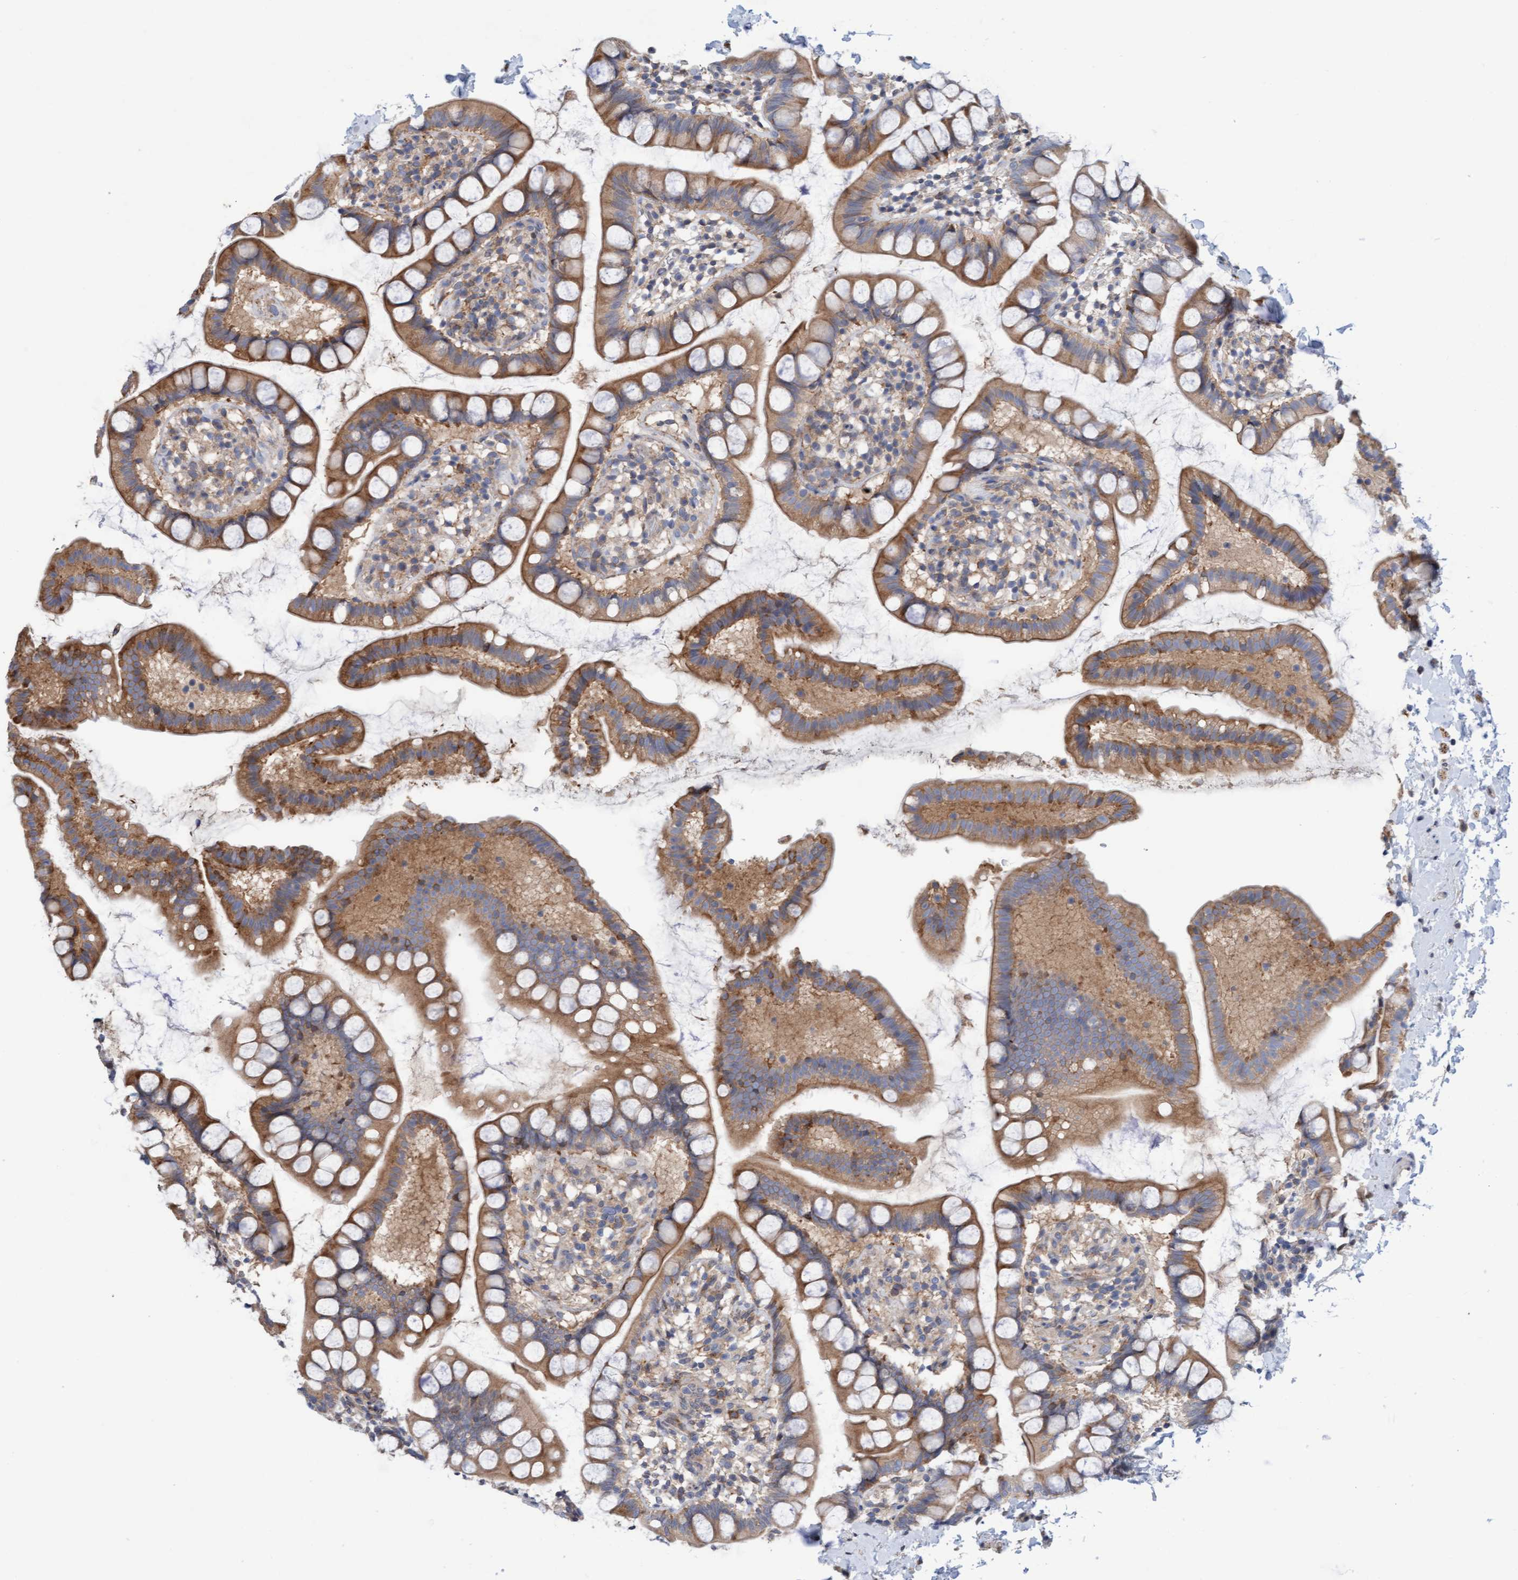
{"staining": {"intensity": "moderate", "quantity": ">75%", "location": "cytoplasmic/membranous"}, "tissue": "small intestine", "cell_type": "Glandular cells", "image_type": "normal", "snomed": [{"axis": "morphology", "description": "Normal tissue, NOS"}, {"axis": "topography", "description": "Small intestine"}], "caption": "Protein staining demonstrates moderate cytoplasmic/membranous positivity in approximately >75% of glandular cells in unremarkable small intestine.", "gene": "MMP8", "patient": {"sex": "female", "age": 84}}